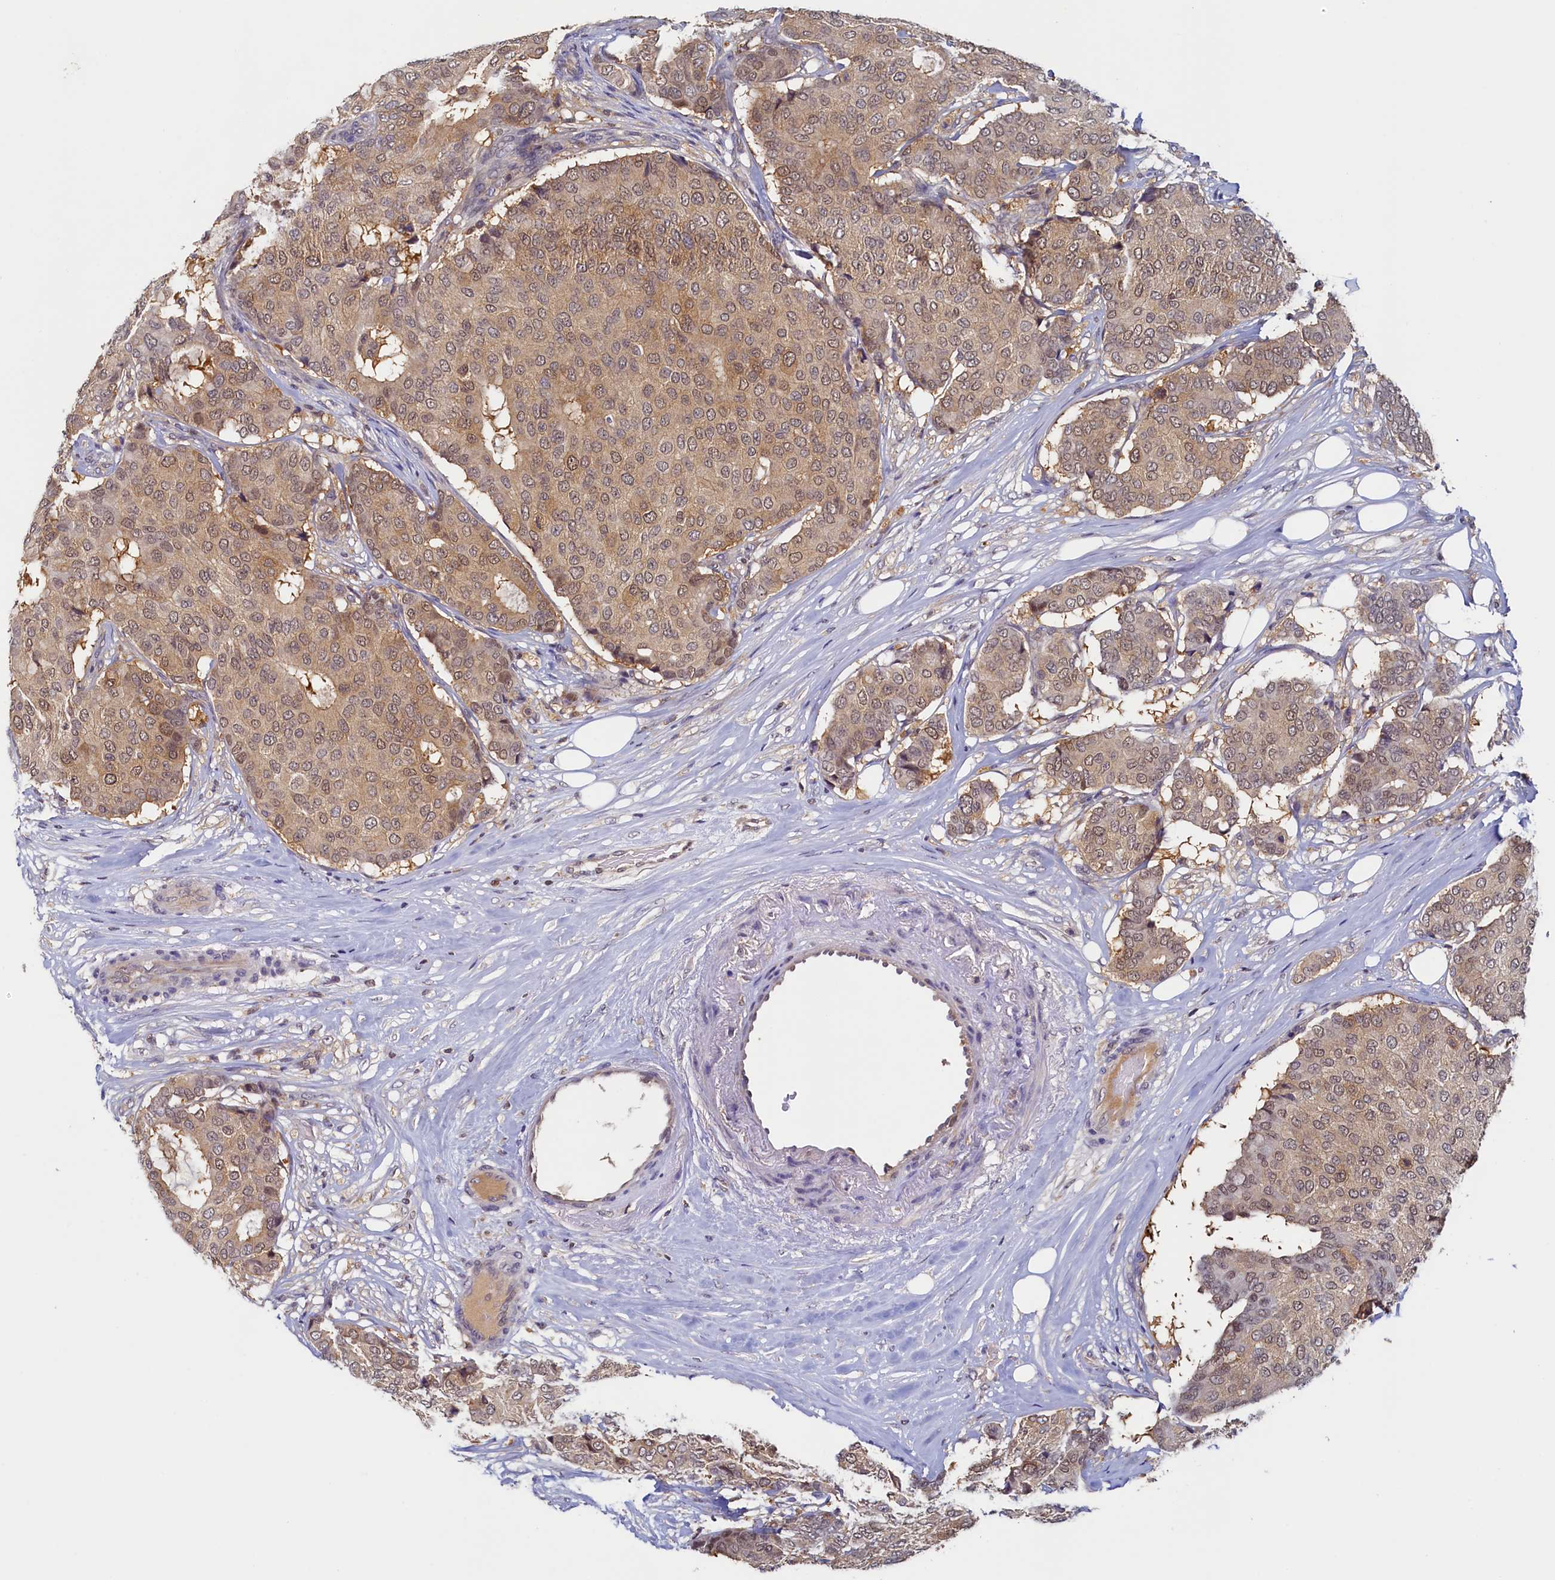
{"staining": {"intensity": "moderate", "quantity": ">75%", "location": "cytoplasmic/membranous,nuclear"}, "tissue": "breast cancer", "cell_type": "Tumor cells", "image_type": "cancer", "snomed": [{"axis": "morphology", "description": "Duct carcinoma"}, {"axis": "topography", "description": "Breast"}], "caption": "This is a photomicrograph of immunohistochemistry (IHC) staining of breast infiltrating ductal carcinoma, which shows moderate staining in the cytoplasmic/membranous and nuclear of tumor cells.", "gene": "PAAF1", "patient": {"sex": "female", "age": 75}}